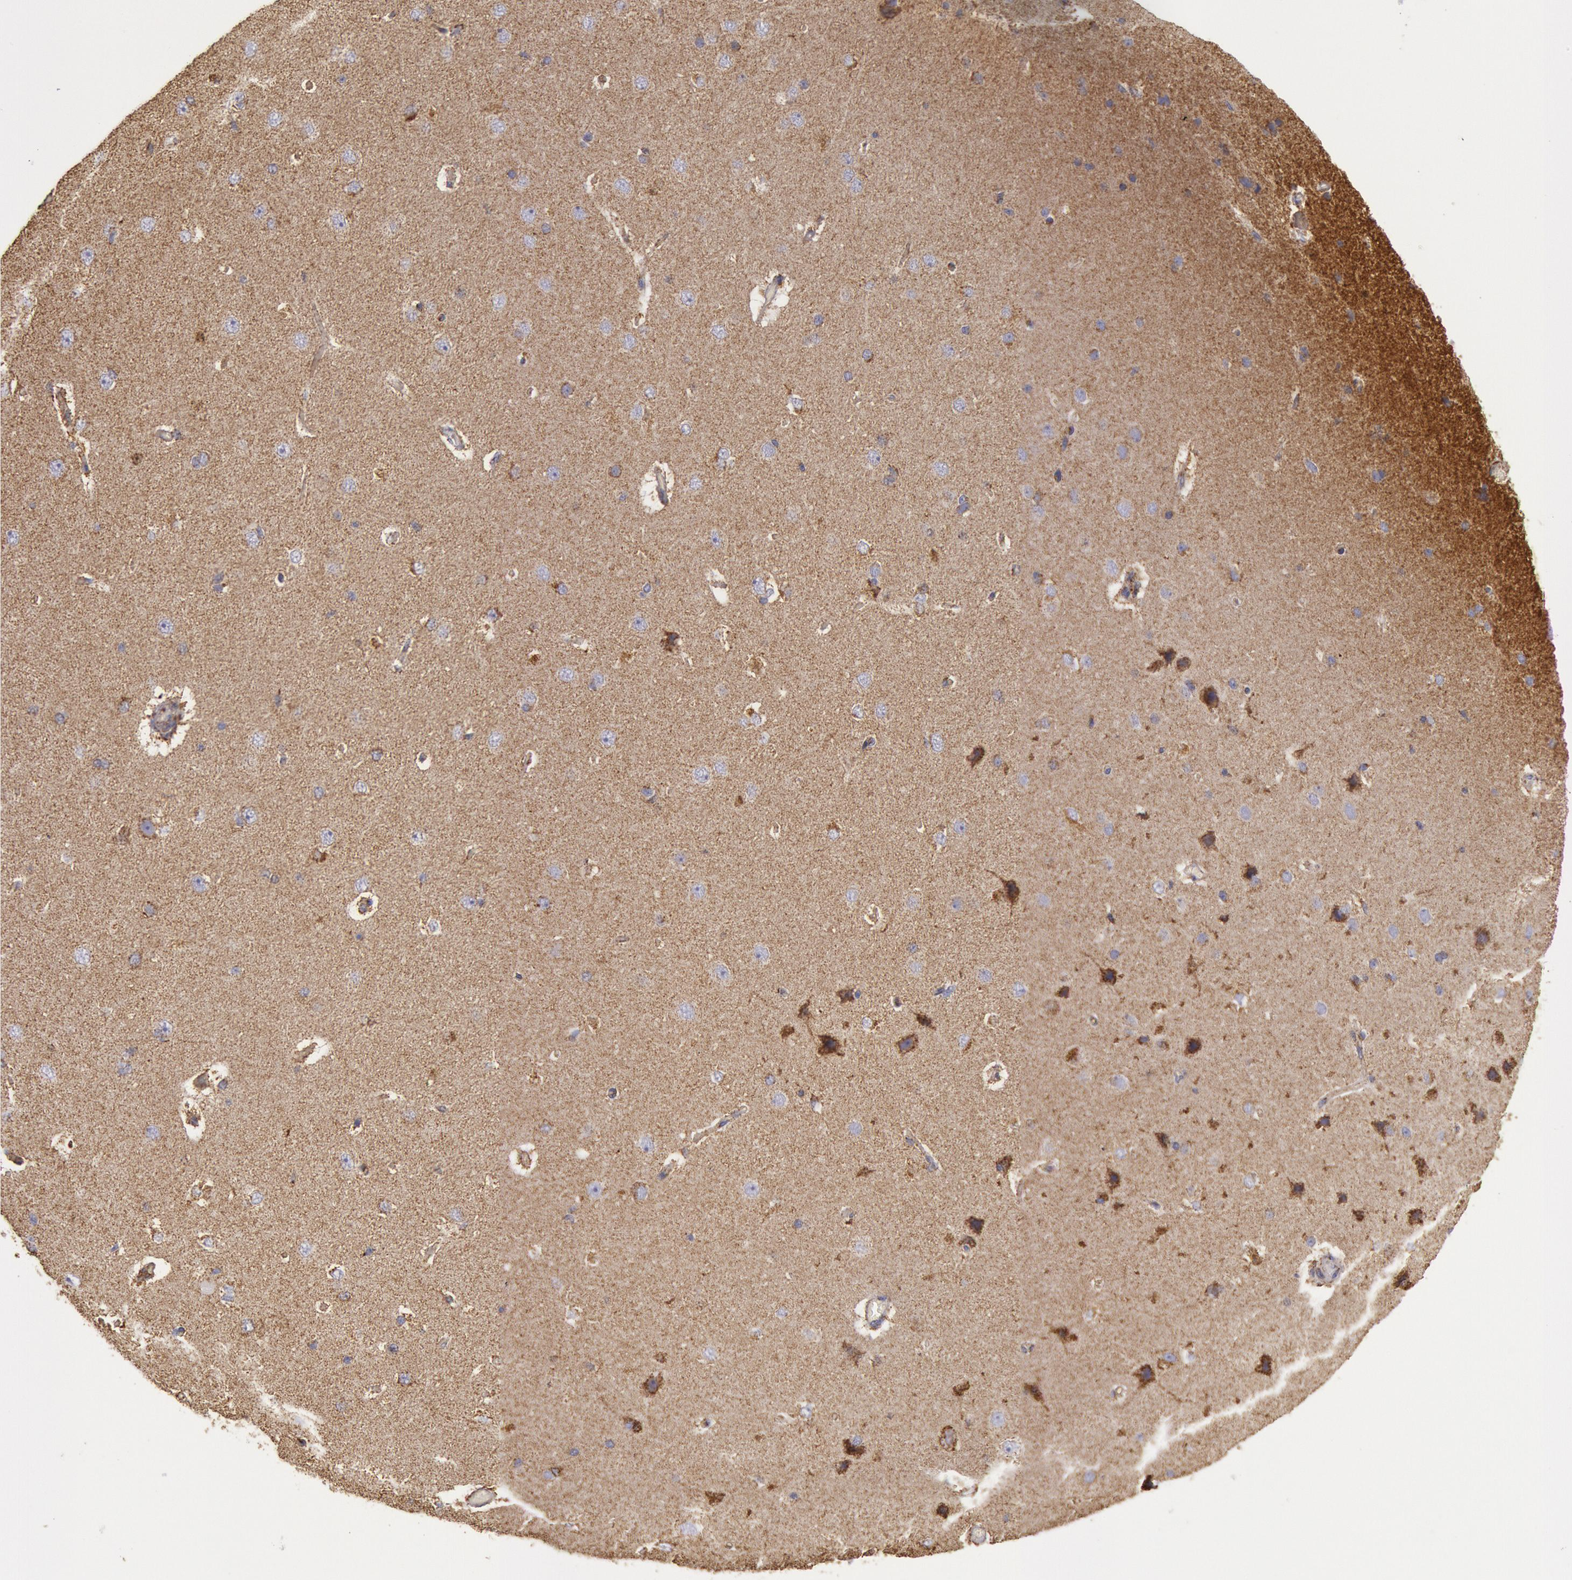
{"staining": {"intensity": "moderate", "quantity": ">75%", "location": "cytoplasmic/membranous"}, "tissue": "cerebral cortex", "cell_type": "Endothelial cells", "image_type": "normal", "snomed": [{"axis": "morphology", "description": "Normal tissue, NOS"}, {"axis": "topography", "description": "Cerebral cortex"}], "caption": "Immunohistochemistry (IHC) micrograph of benign cerebral cortex stained for a protein (brown), which displays medium levels of moderate cytoplasmic/membranous staining in about >75% of endothelial cells.", "gene": "CYC1", "patient": {"sex": "female", "age": 45}}